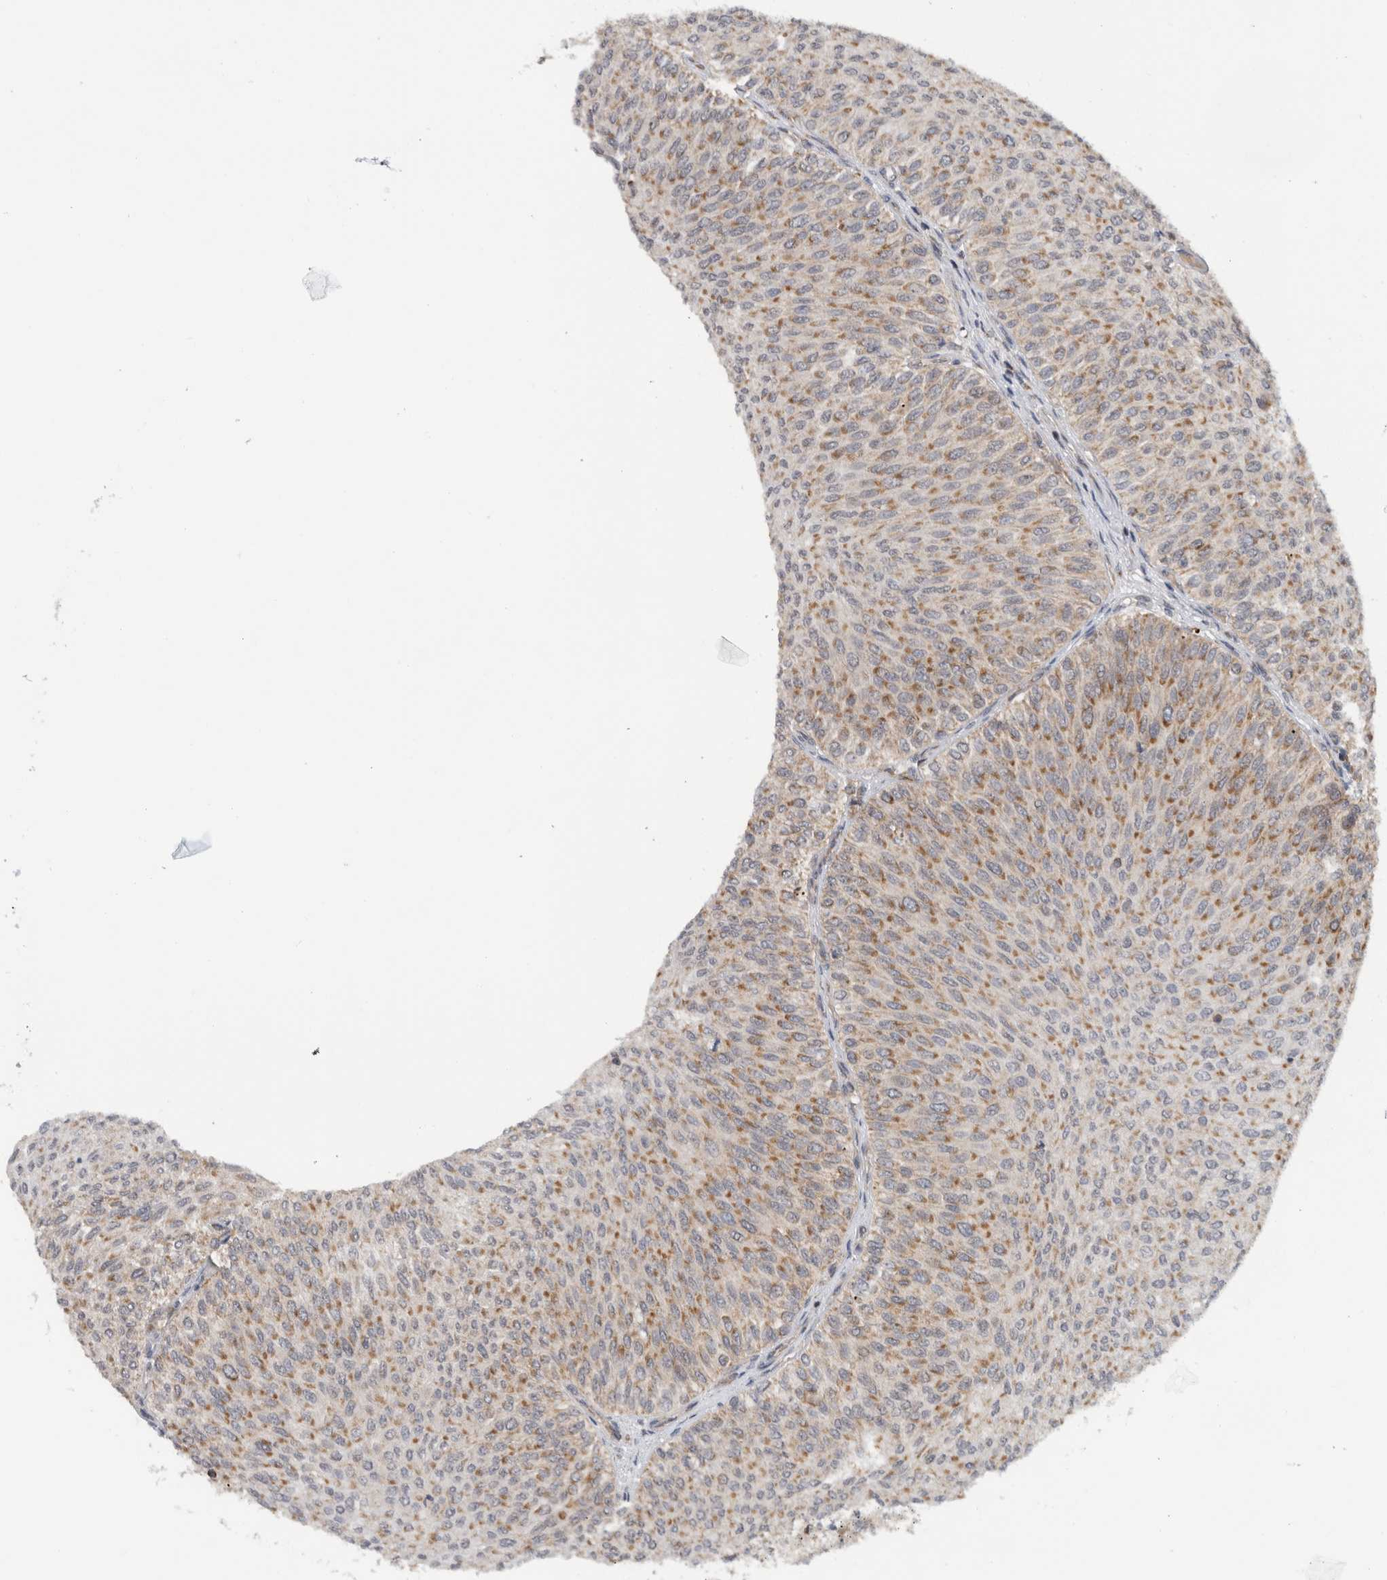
{"staining": {"intensity": "moderate", "quantity": ">75%", "location": "cytoplasmic/membranous"}, "tissue": "urothelial cancer", "cell_type": "Tumor cells", "image_type": "cancer", "snomed": [{"axis": "morphology", "description": "Urothelial carcinoma, Low grade"}, {"axis": "topography", "description": "Urinary bladder"}], "caption": "Urothelial carcinoma (low-grade) tissue shows moderate cytoplasmic/membranous positivity in approximately >75% of tumor cells, visualized by immunohistochemistry.", "gene": "CMC2", "patient": {"sex": "male", "age": 78}}